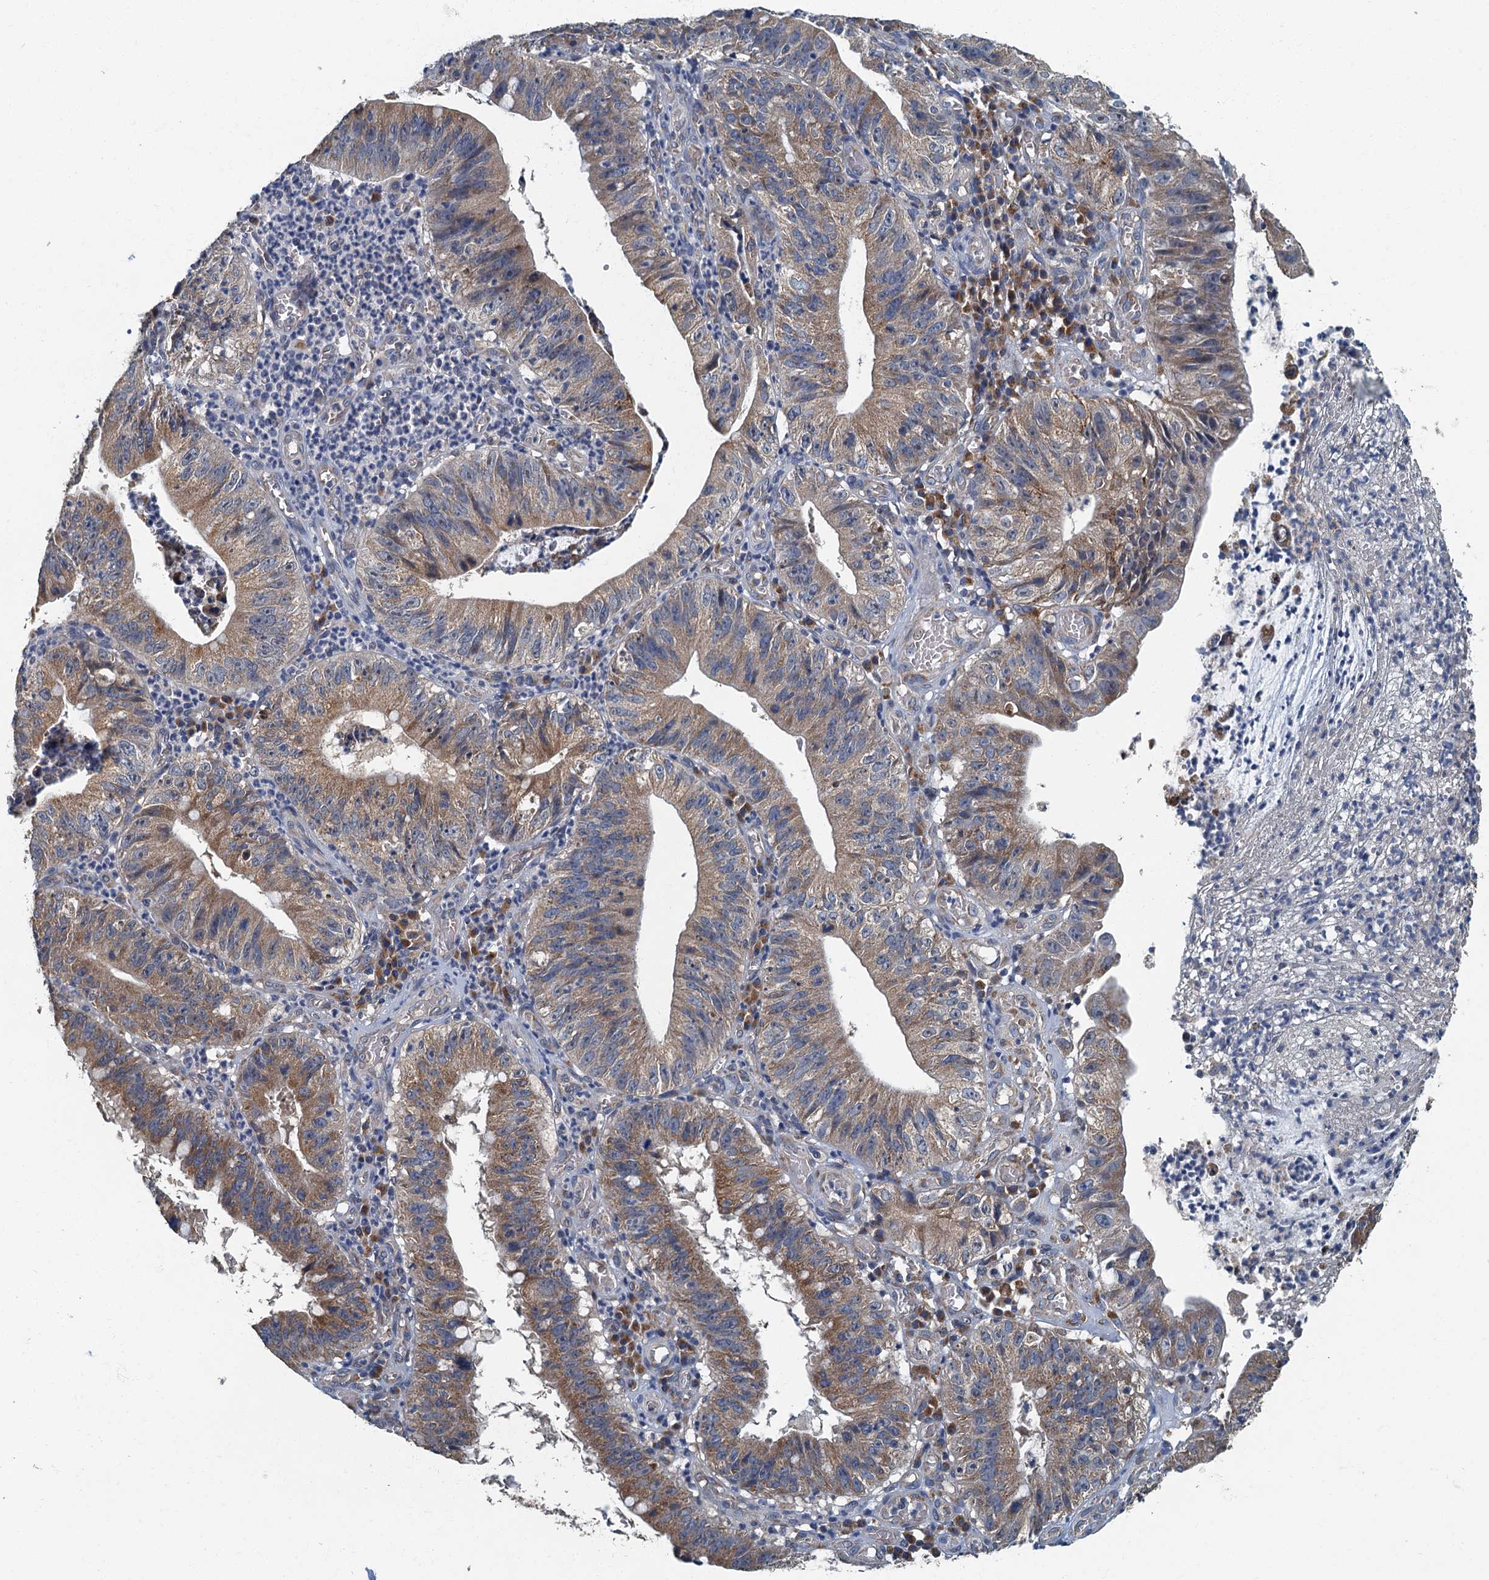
{"staining": {"intensity": "moderate", "quantity": "25%-75%", "location": "cytoplasmic/membranous"}, "tissue": "stomach cancer", "cell_type": "Tumor cells", "image_type": "cancer", "snomed": [{"axis": "morphology", "description": "Adenocarcinoma, NOS"}, {"axis": "topography", "description": "Stomach"}], "caption": "Immunohistochemistry (IHC) (DAB) staining of human stomach adenocarcinoma shows moderate cytoplasmic/membranous protein staining in about 25%-75% of tumor cells. (Stains: DAB (3,3'-diaminobenzidine) in brown, nuclei in blue, Microscopy: brightfield microscopy at high magnification).", "gene": "DDX49", "patient": {"sex": "male", "age": 59}}